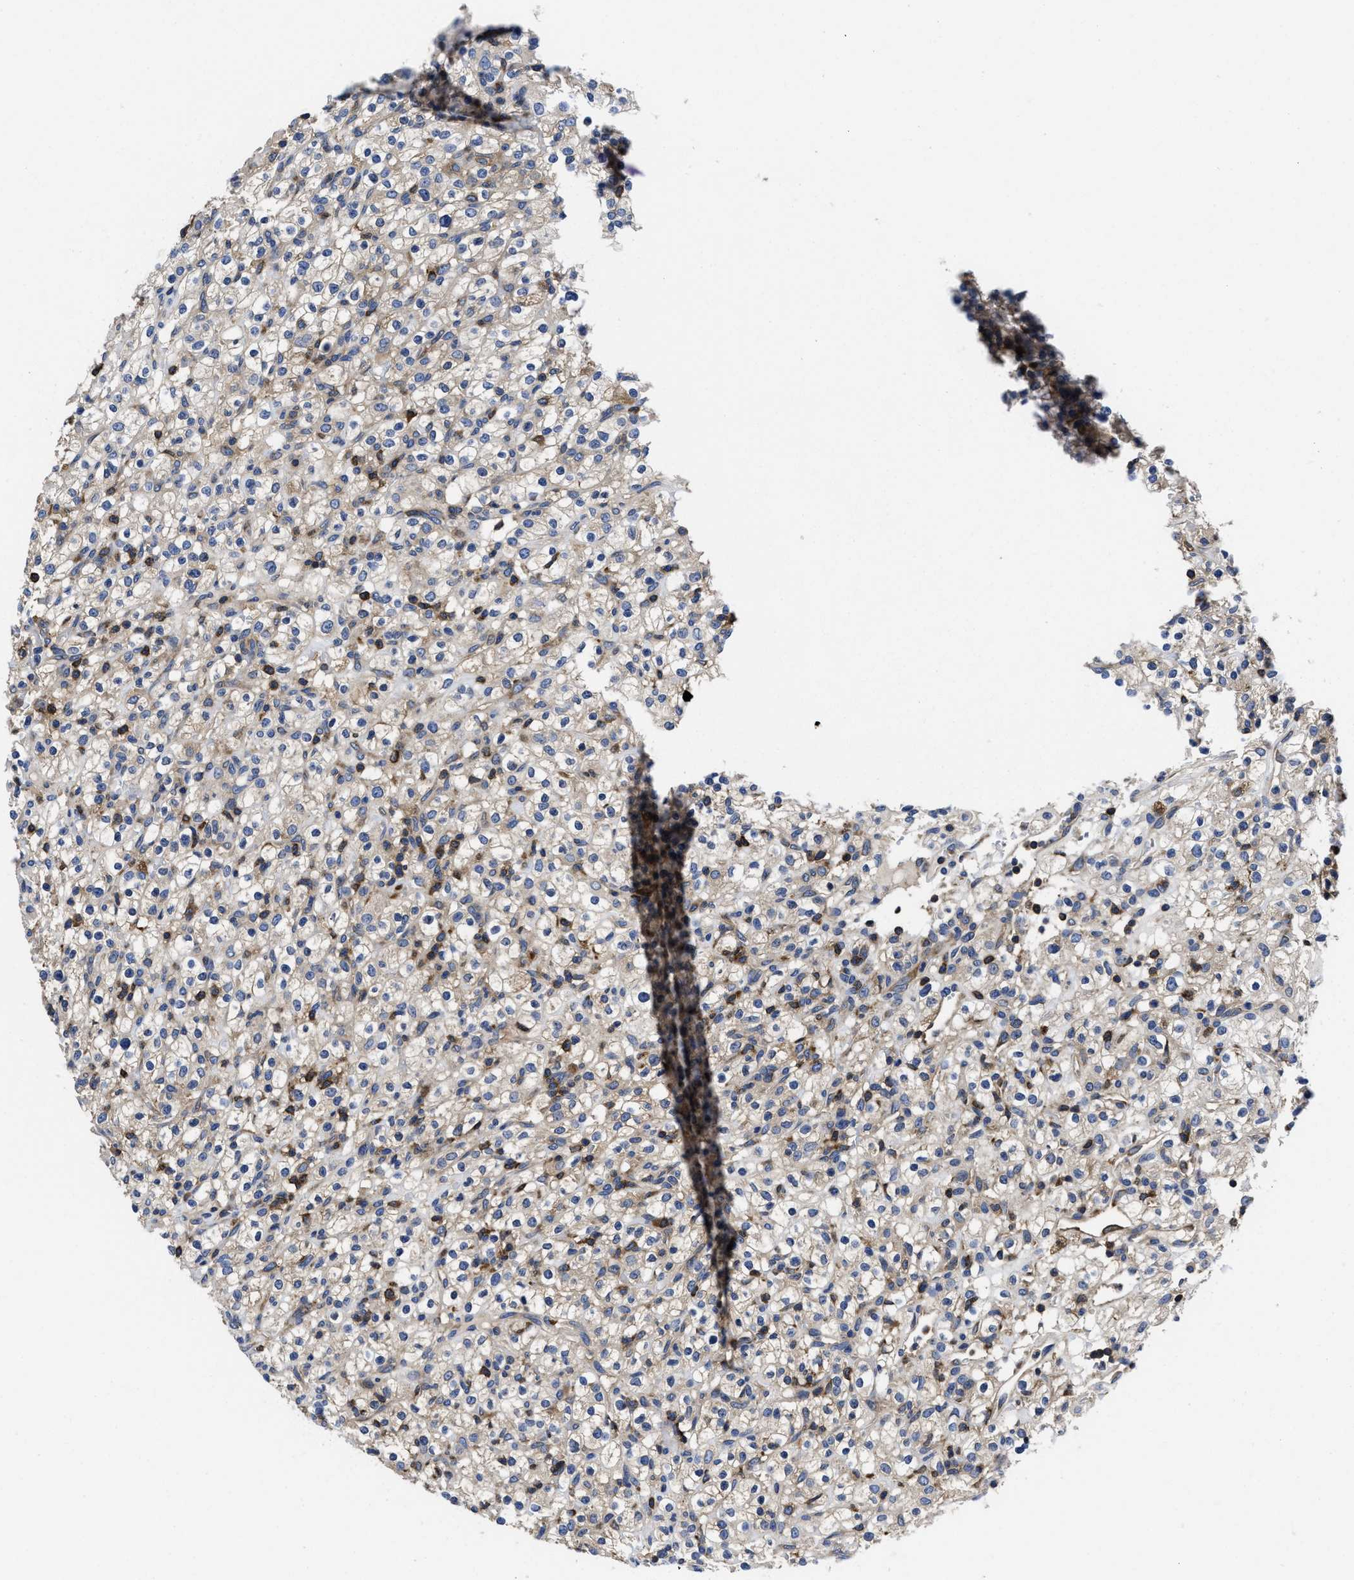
{"staining": {"intensity": "weak", "quantity": "<25%", "location": "cytoplasmic/membranous"}, "tissue": "renal cancer", "cell_type": "Tumor cells", "image_type": "cancer", "snomed": [{"axis": "morphology", "description": "Normal tissue, NOS"}, {"axis": "morphology", "description": "Adenocarcinoma, NOS"}, {"axis": "topography", "description": "Kidney"}], "caption": "Renal cancer (adenocarcinoma) was stained to show a protein in brown. There is no significant staining in tumor cells.", "gene": "YARS1", "patient": {"sex": "female", "age": 72}}